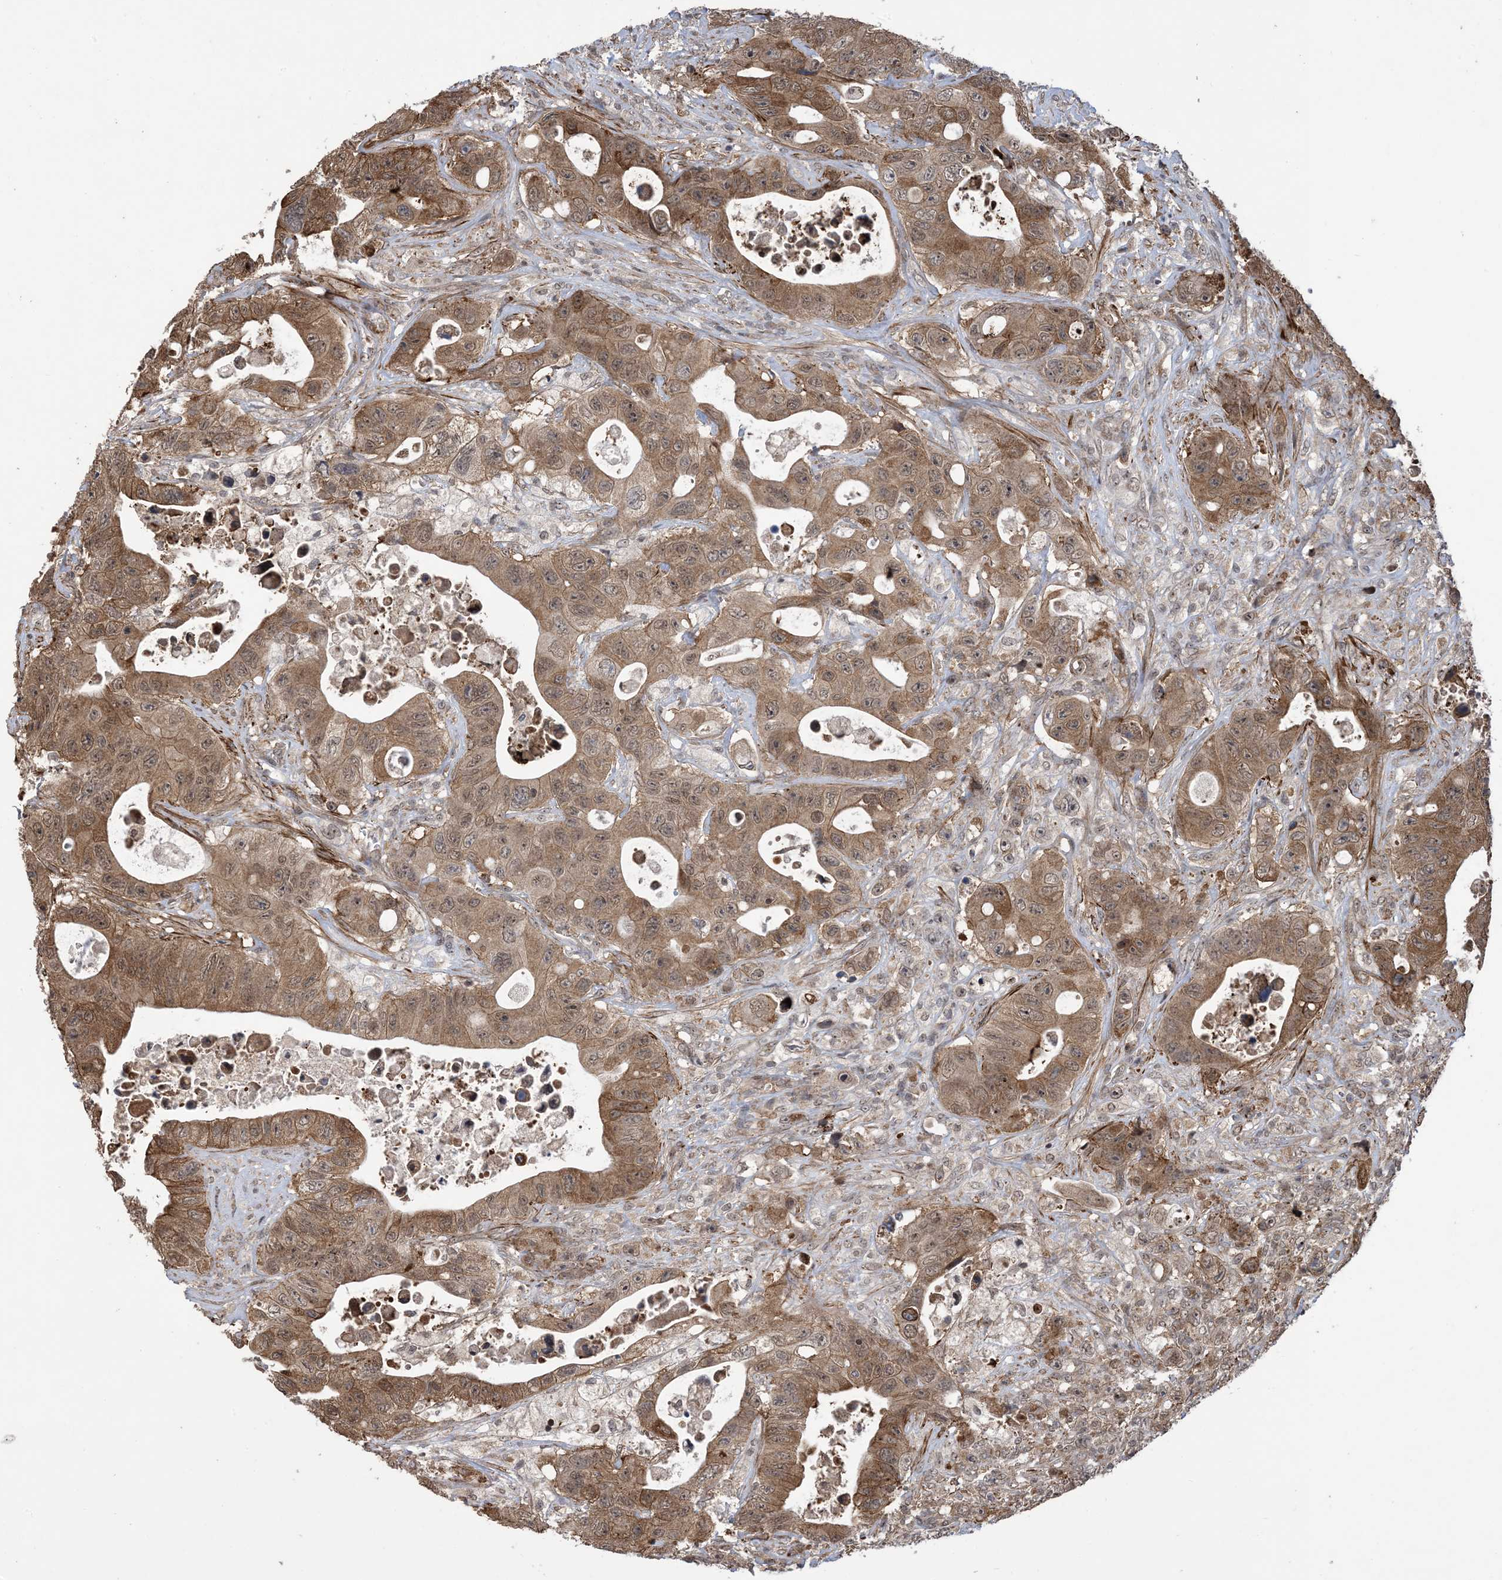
{"staining": {"intensity": "moderate", "quantity": ">75%", "location": "cytoplasmic/membranous,nuclear"}, "tissue": "colorectal cancer", "cell_type": "Tumor cells", "image_type": "cancer", "snomed": [{"axis": "morphology", "description": "Adenocarcinoma, NOS"}, {"axis": "topography", "description": "Colon"}], "caption": "Colorectal adenocarcinoma stained with immunohistochemistry reveals moderate cytoplasmic/membranous and nuclear positivity in about >75% of tumor cells.", "gene": "ZNF511", "patient": {"sex": "female", "age": 46}}